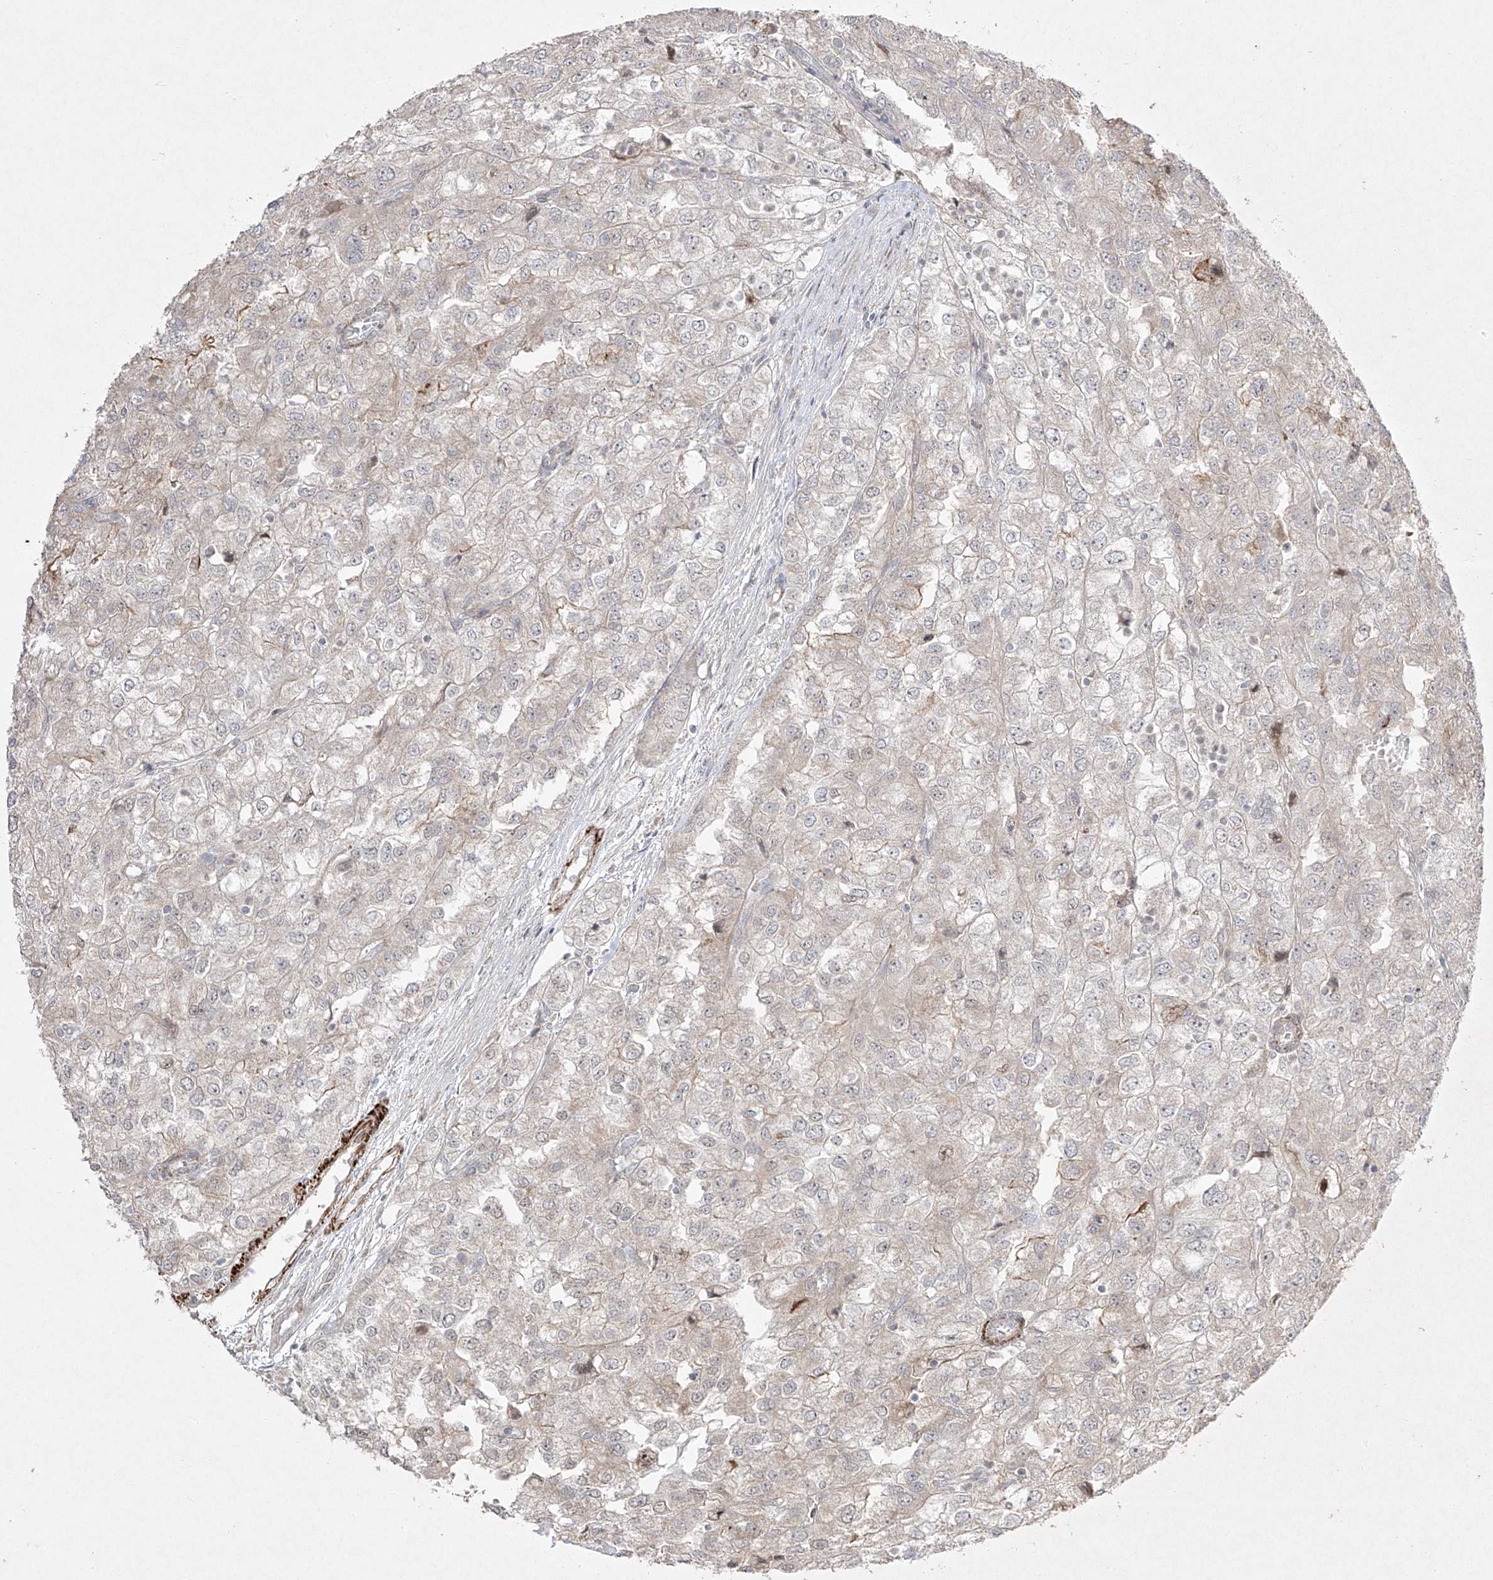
{"staining": {"intensity": "negative", "quantity": "none", "location": "none"}, "tissue": "renal cancer", "cell_type": "Tumor cells", "image_type": "cancer", "snomed": [{"axis": "morphology", "description": "Adenocarcinoma, NOS"}, {"axis": "topography", "description": "Kidney"}], "caption": "IHC micrograph of neoplastic tissue: renal cancer (adenocarcinoma) stained with DAB (3,3'-diaminobenzidine) reveals no significant protein staining in tumor cells.", "gene": "KDM1B", "patient": {"sex": "female", "age": 54}}